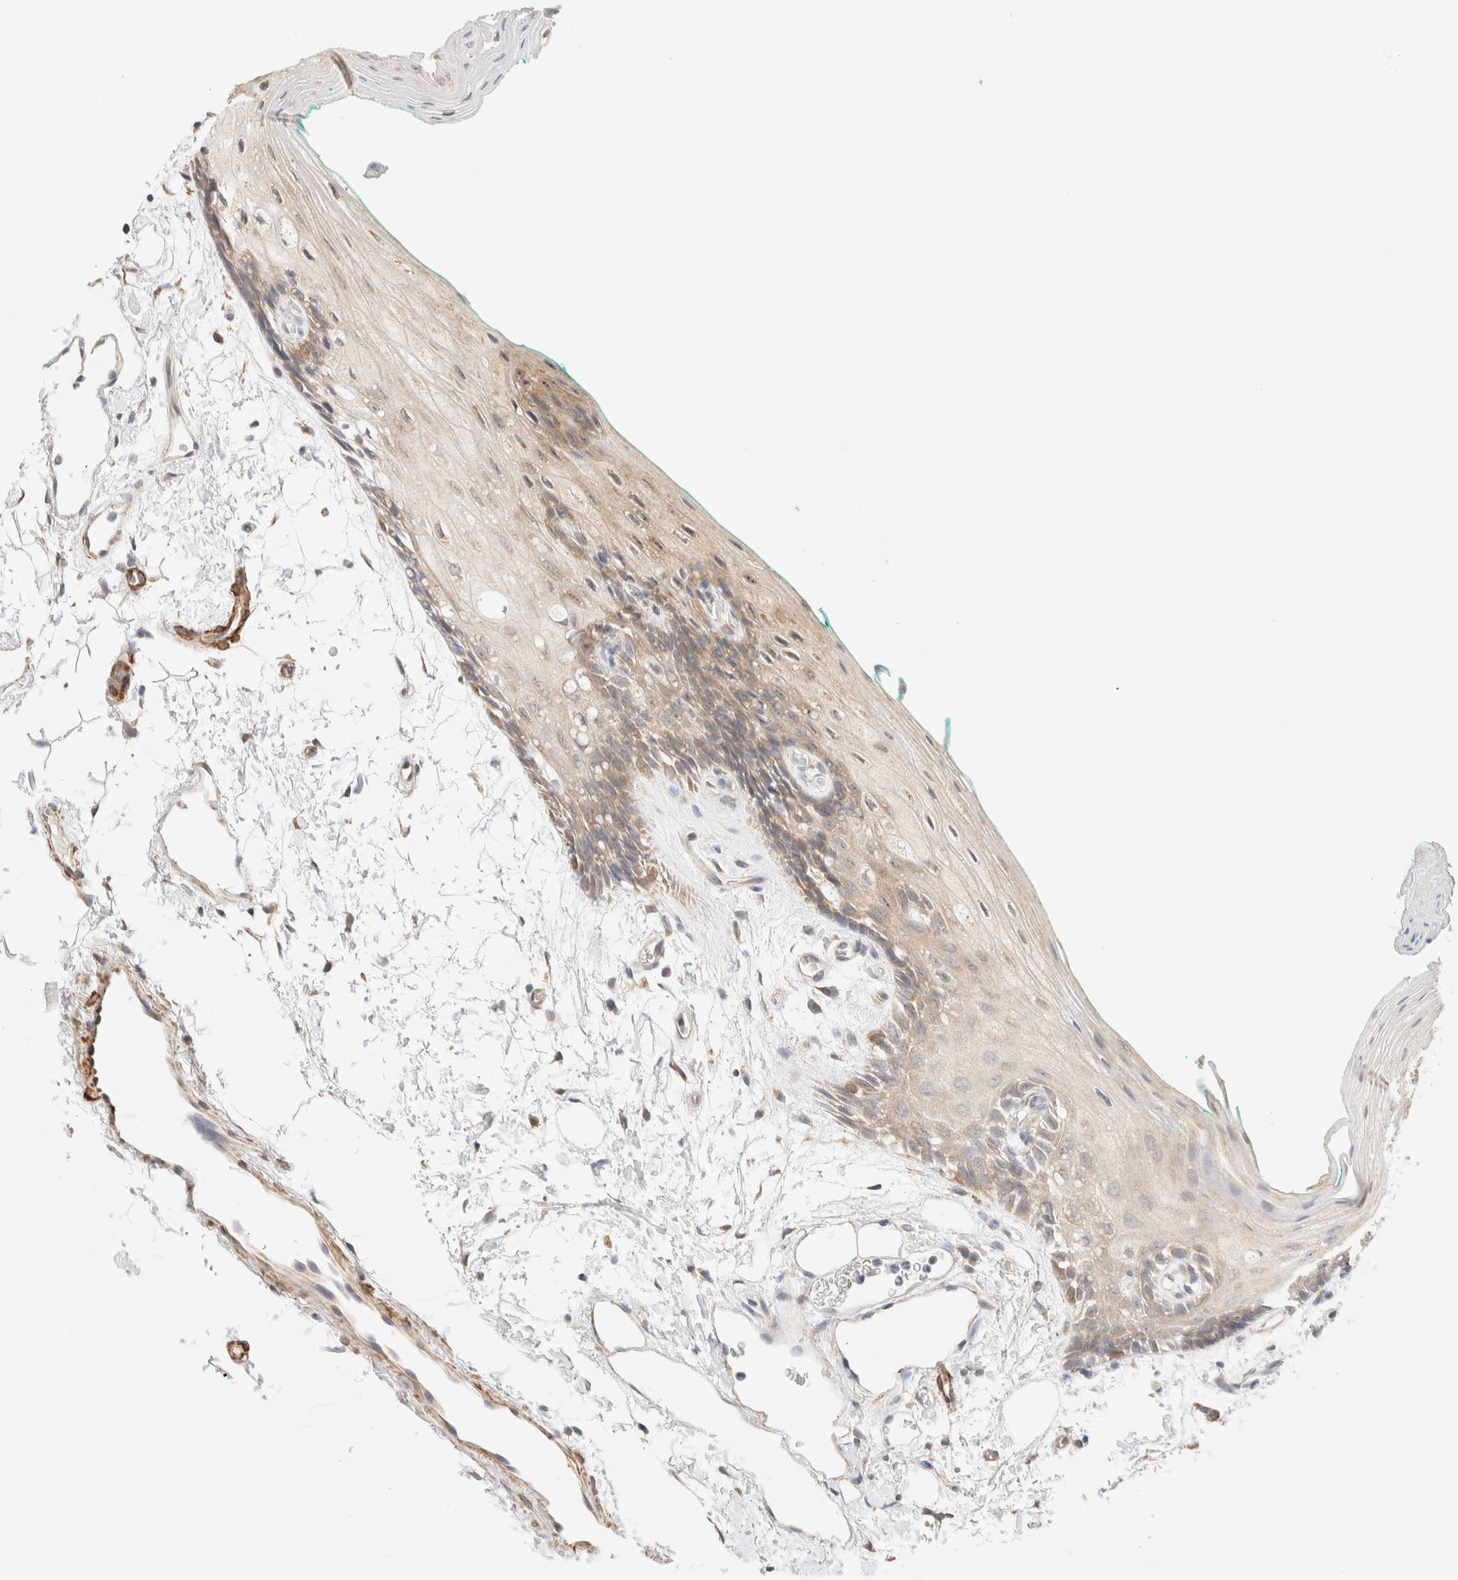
{"staining": {"intensity": "moderate", "quantity": ">75%", "location": "cytoplasmic/membranous,nuclear"}, "tissue": "oral mucosa", "cell_type": "Squamous epithelial cells", "image_type": "normal", "snomed": [{"axis": "morphology", "description": "Normal tissue, NOS"}, {"axis": "topography", "description": "Skeletal muscle"}, {"axis": "topography", "description": "Oral tissue"}, {"axis": "topography", "description": "Peripheral nerve tissue"}], "caption": "Protein expression analysis of unremarkable oral mucosa shows moderate cytoplasmic/membranous,nuclear expression in approximately >75% of squamous epithelial cells. Immunohistochemistry (ihc) stains the protein in brown and the nuclei are stained blue.", "gene": "RRP15", "patient": {"sex": "female", "age": 84}}